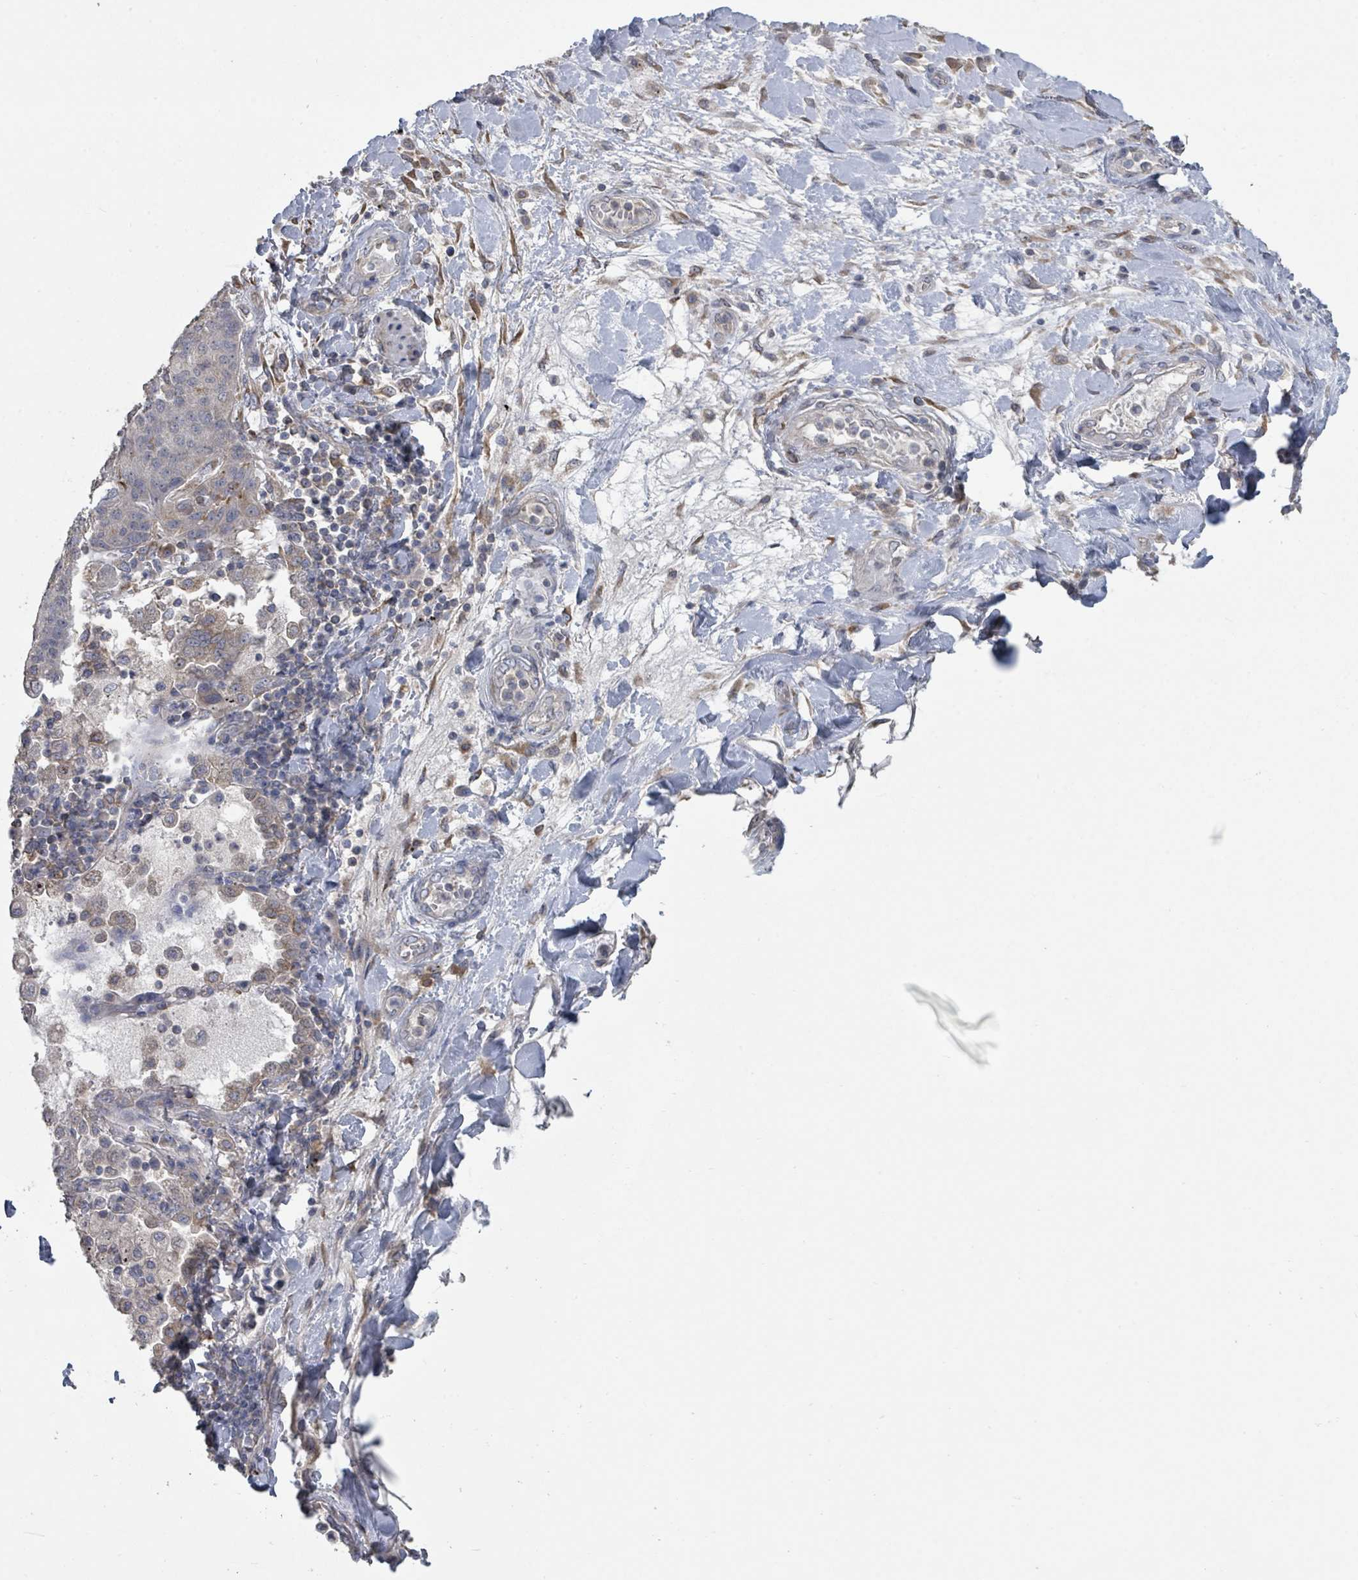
{"staining": {"intensity": "weak", "quantity": "<25%", "location": "cytoplasmic/membranous"}, "tissue": "lung cancer", "cell_type": "Tumor cells", "image_type": "cancer", "snomed": [{"axis": "morphology", "description": "Squamous cell carcinoma, NOS"}, {"axis": "topography", "description": "Lung"}], "caption": "This is an immunohistochemistry (IHC) photomicrograph of human lung squamous cell carcinoma. There is no positivity in tumor cells.", "gene": "SLC9A7", "patient": {"sex": "female", "age": 70}}